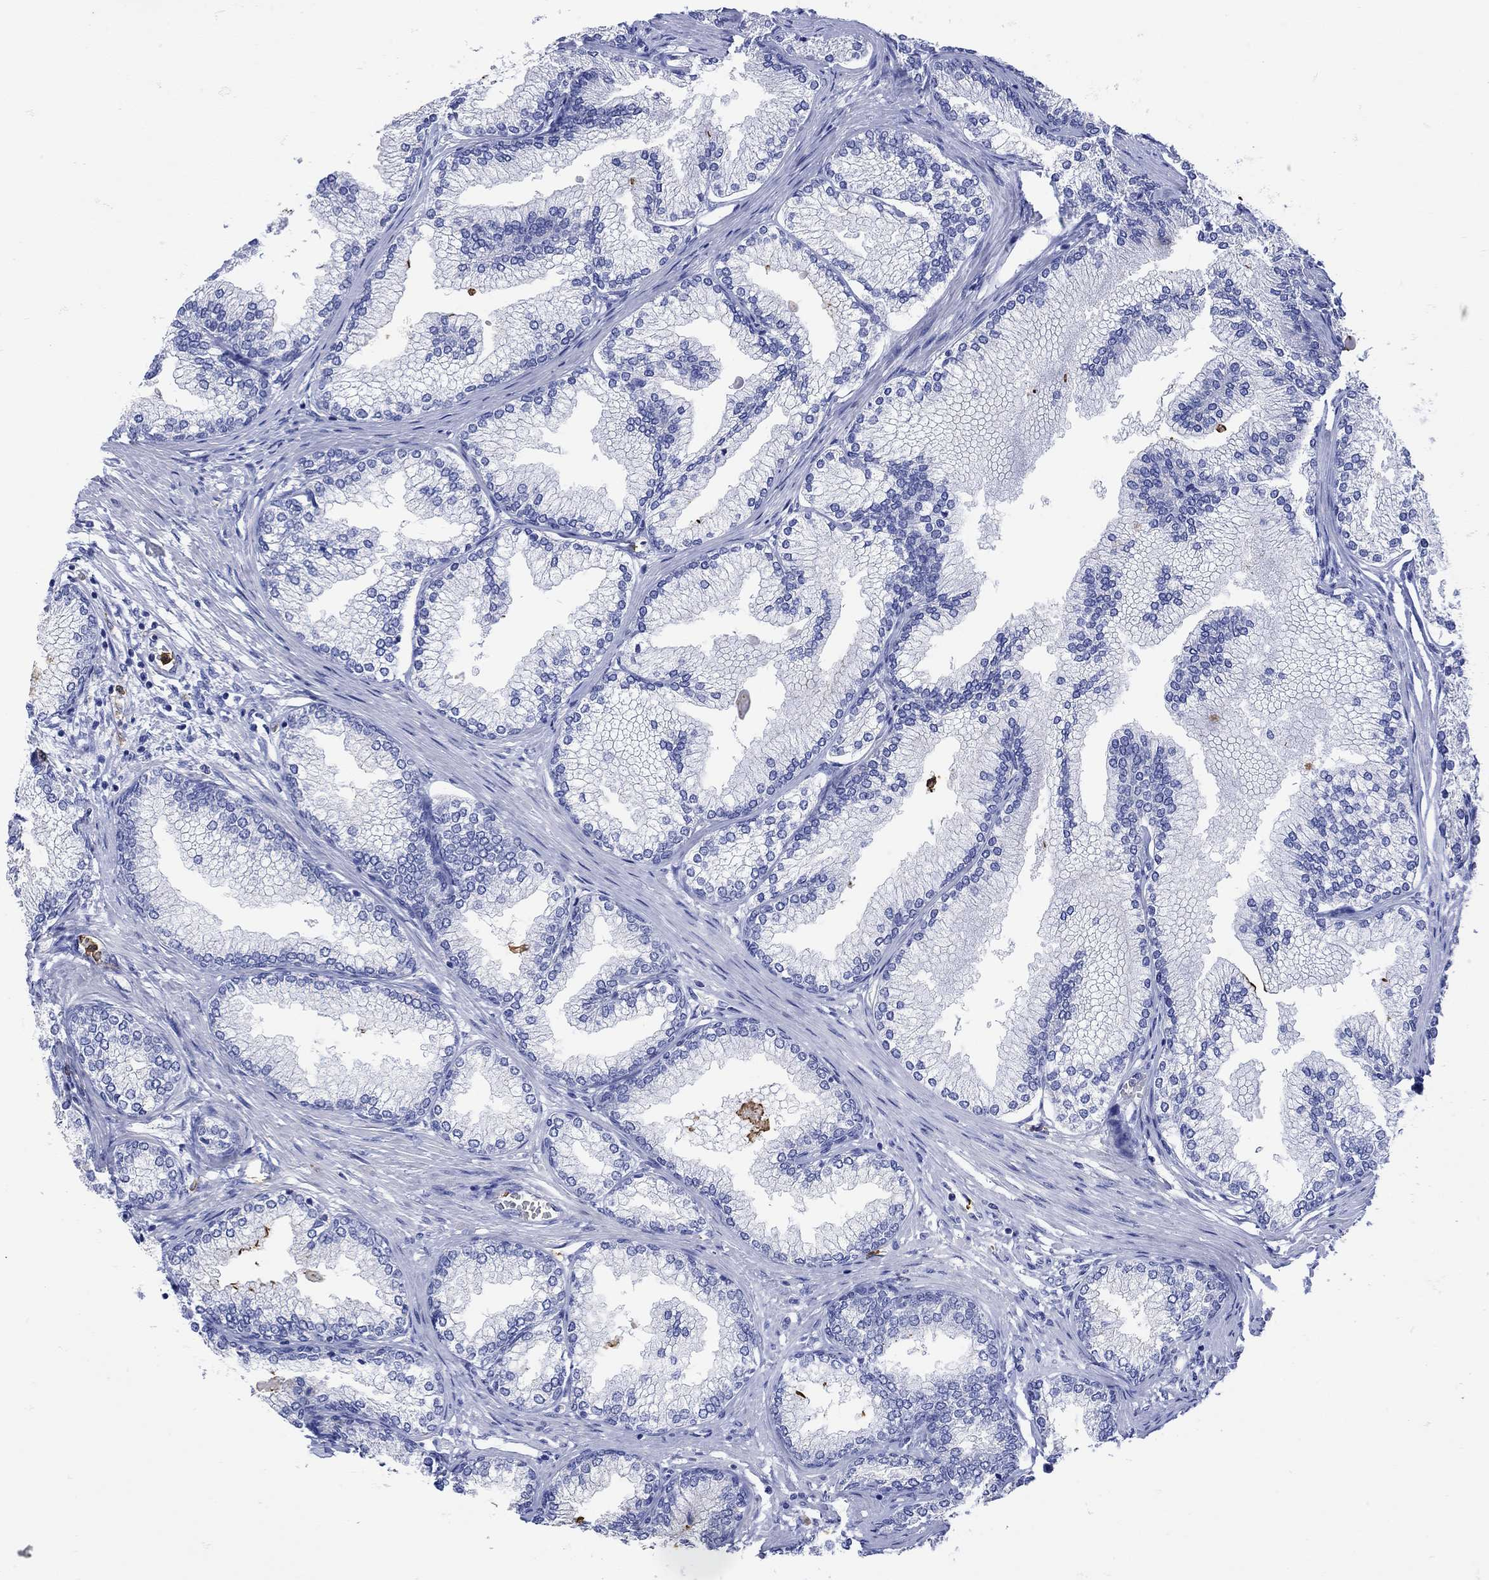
{"staining": {"intensity": "negative", "quantity": "none", "location": "none"}, "tissue": "prostate", "cell_type": "Glandular cells", "image_type": "normal", "snomed": [{"axis": "morphology", "description": "Normal tissue, NOS"}, {"axis": "topography", "description": "Prostate"}], "caption": "An immunohistochemistry image of normal prostate is shown. There is no staining in glandular cells of prostate. Nuclei are stained in blue.", "gene": "LINGO3", "patient": {"sex": "male", "age": 72}}